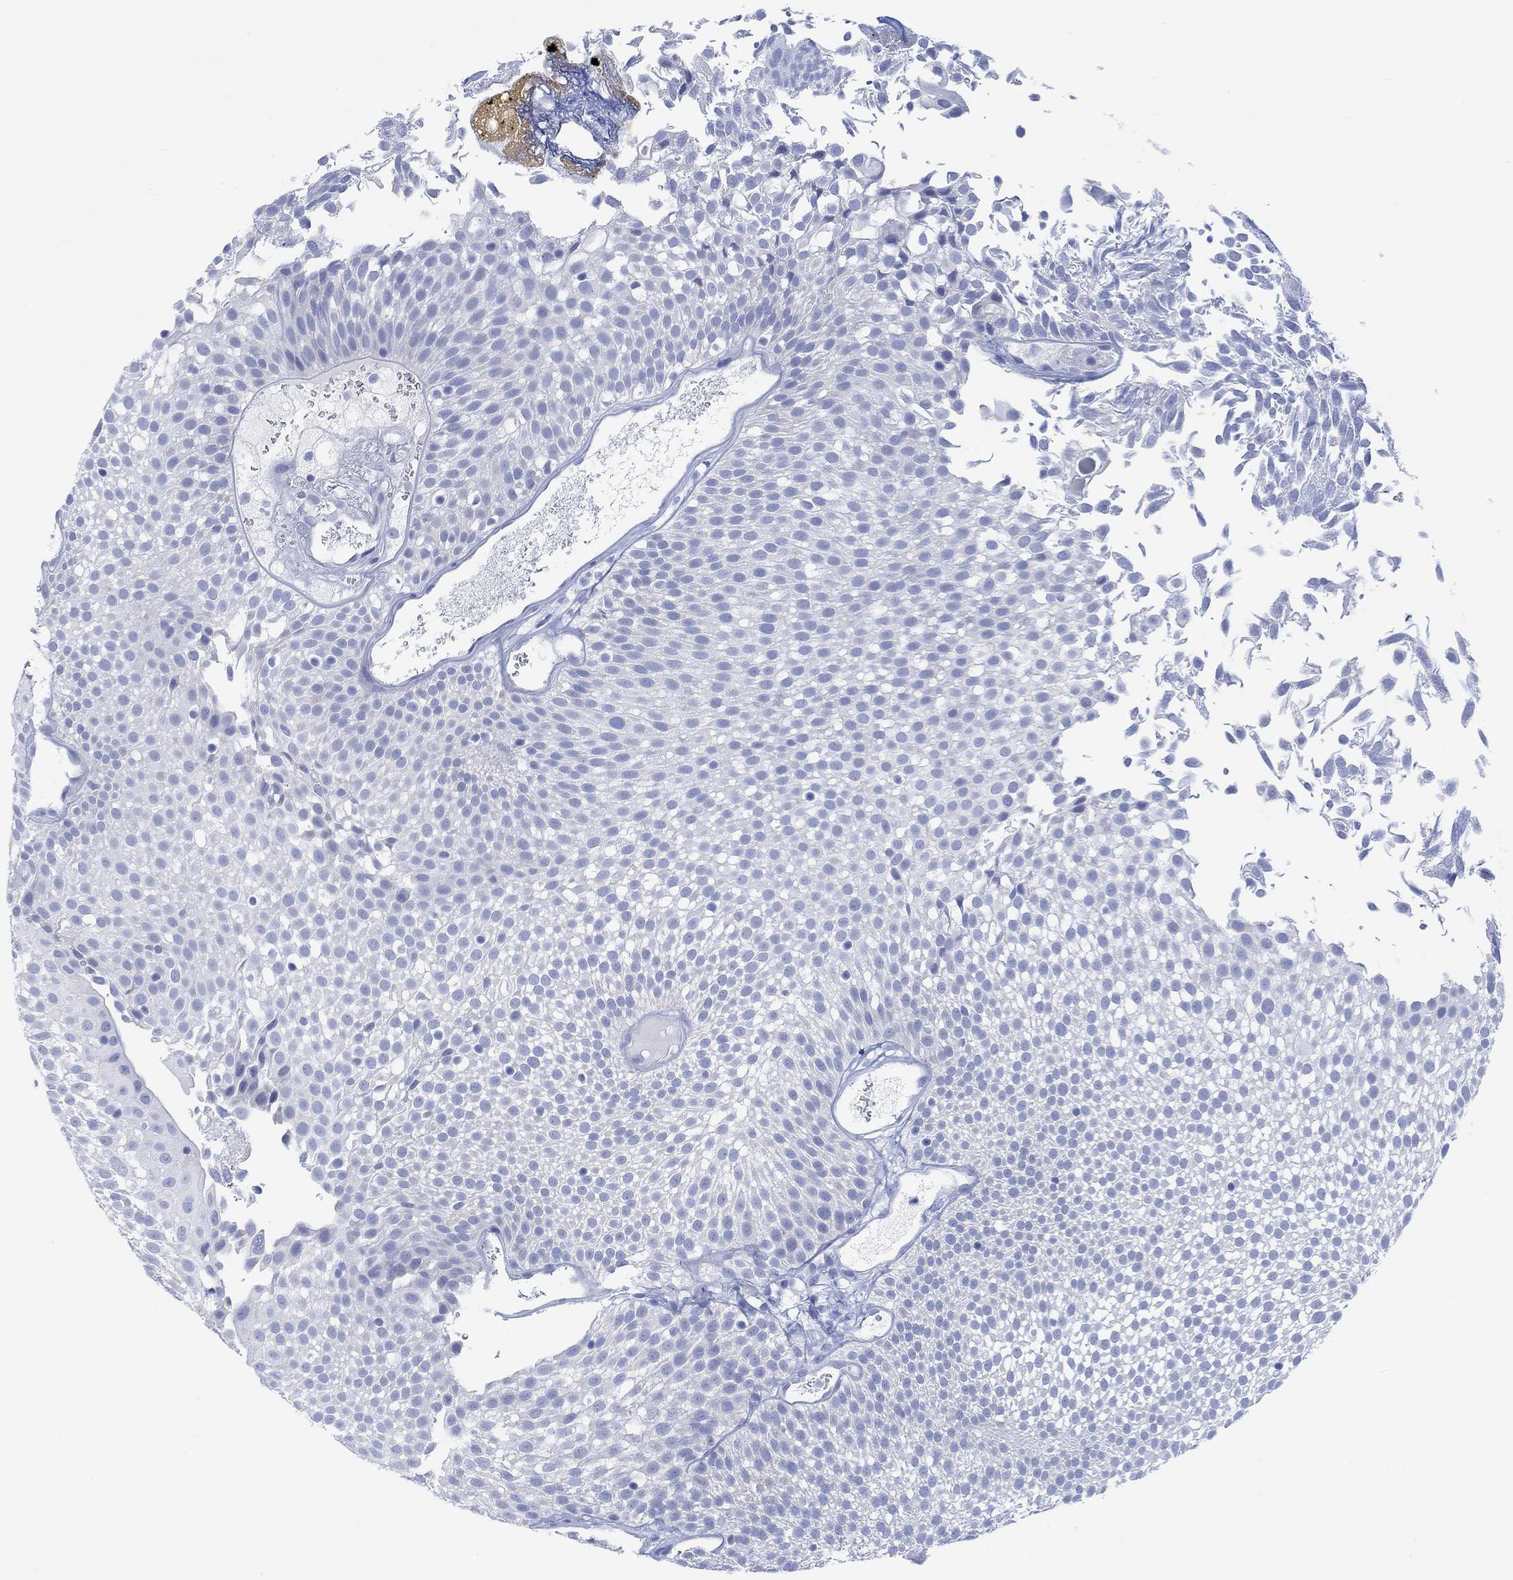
{"staining": {"intensity": "negative", "quantity": "none", "location": "none"}, "tissue": "urothelial cancer", "cell_type": "Tumor cells", "image_type": "cancer", "snomed": [{"axis": "morphology", "description": "Urothelial carcinoma, Low grade"}, {"axis": "topography", "description": "Urinary bladder"}], "caption": "Immunohistochemistry (IHC) of human urothelial carcinoma (low-grade) exhibits no expression in tumor cells.", "gene": "CALCA", "patient": {"sex": "male", "age": 52}}